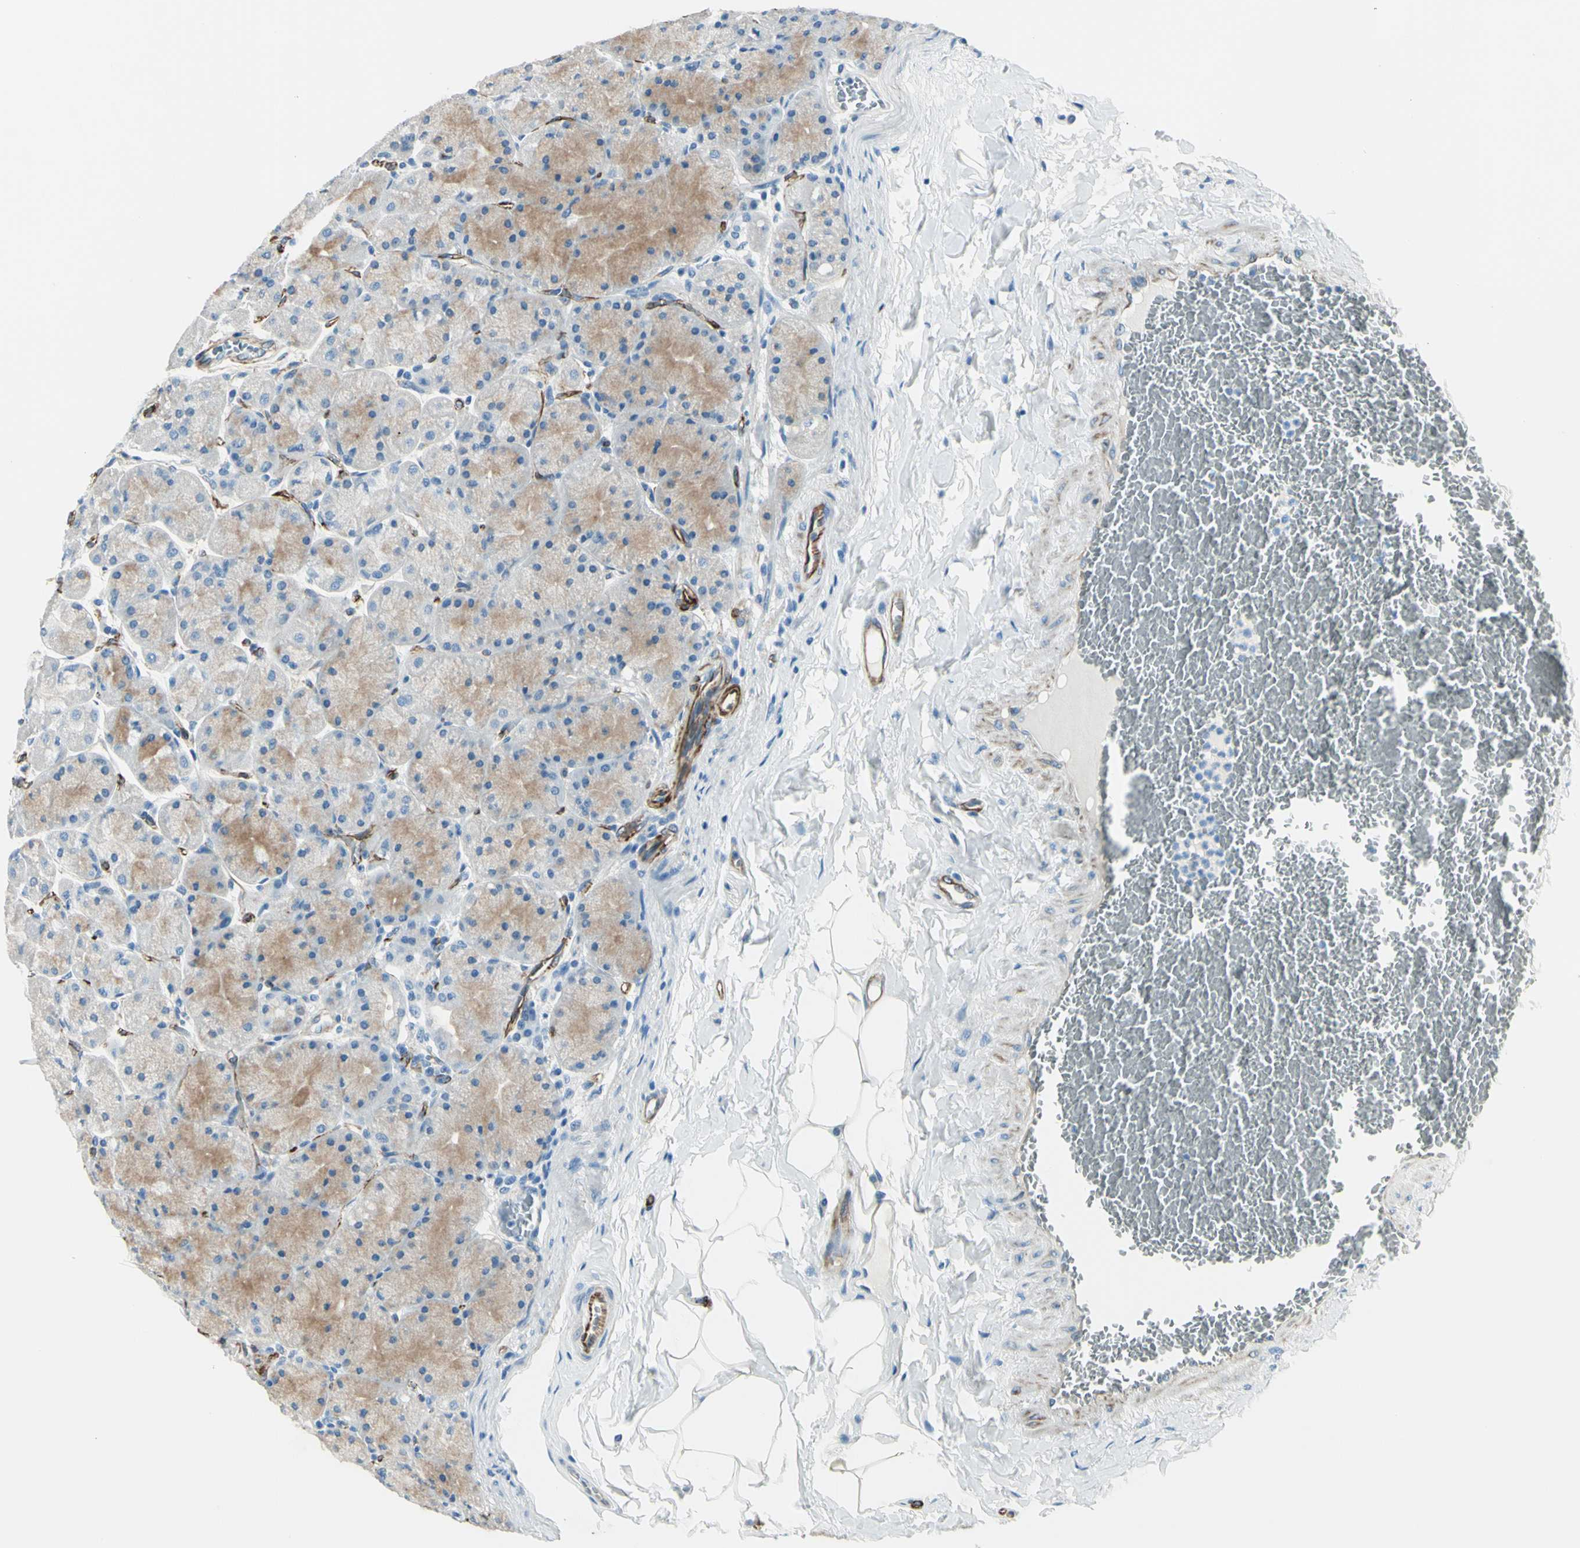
{"staining": {"intensity": "weak", "quantity": "25%-75%", "location": "cytoplasmic/membranous"}, "tissue": "stomach", "cell_type": "Glandular cells", "image_type": "normal", "snomed": [{"axis": "morphology", "description": "Normal tissue, NOS"}, {"axis": "topography", "description": "Stomach, upper"}], "caption": "Immunohistochemical staining of unremarkable stomach exhibits low levels of weak cytoplasmic/membranous staining in approximately 25%-75% of glandular cells.", "gene": "PTH2R", "patient": {"sex": "female", "age": 56}}